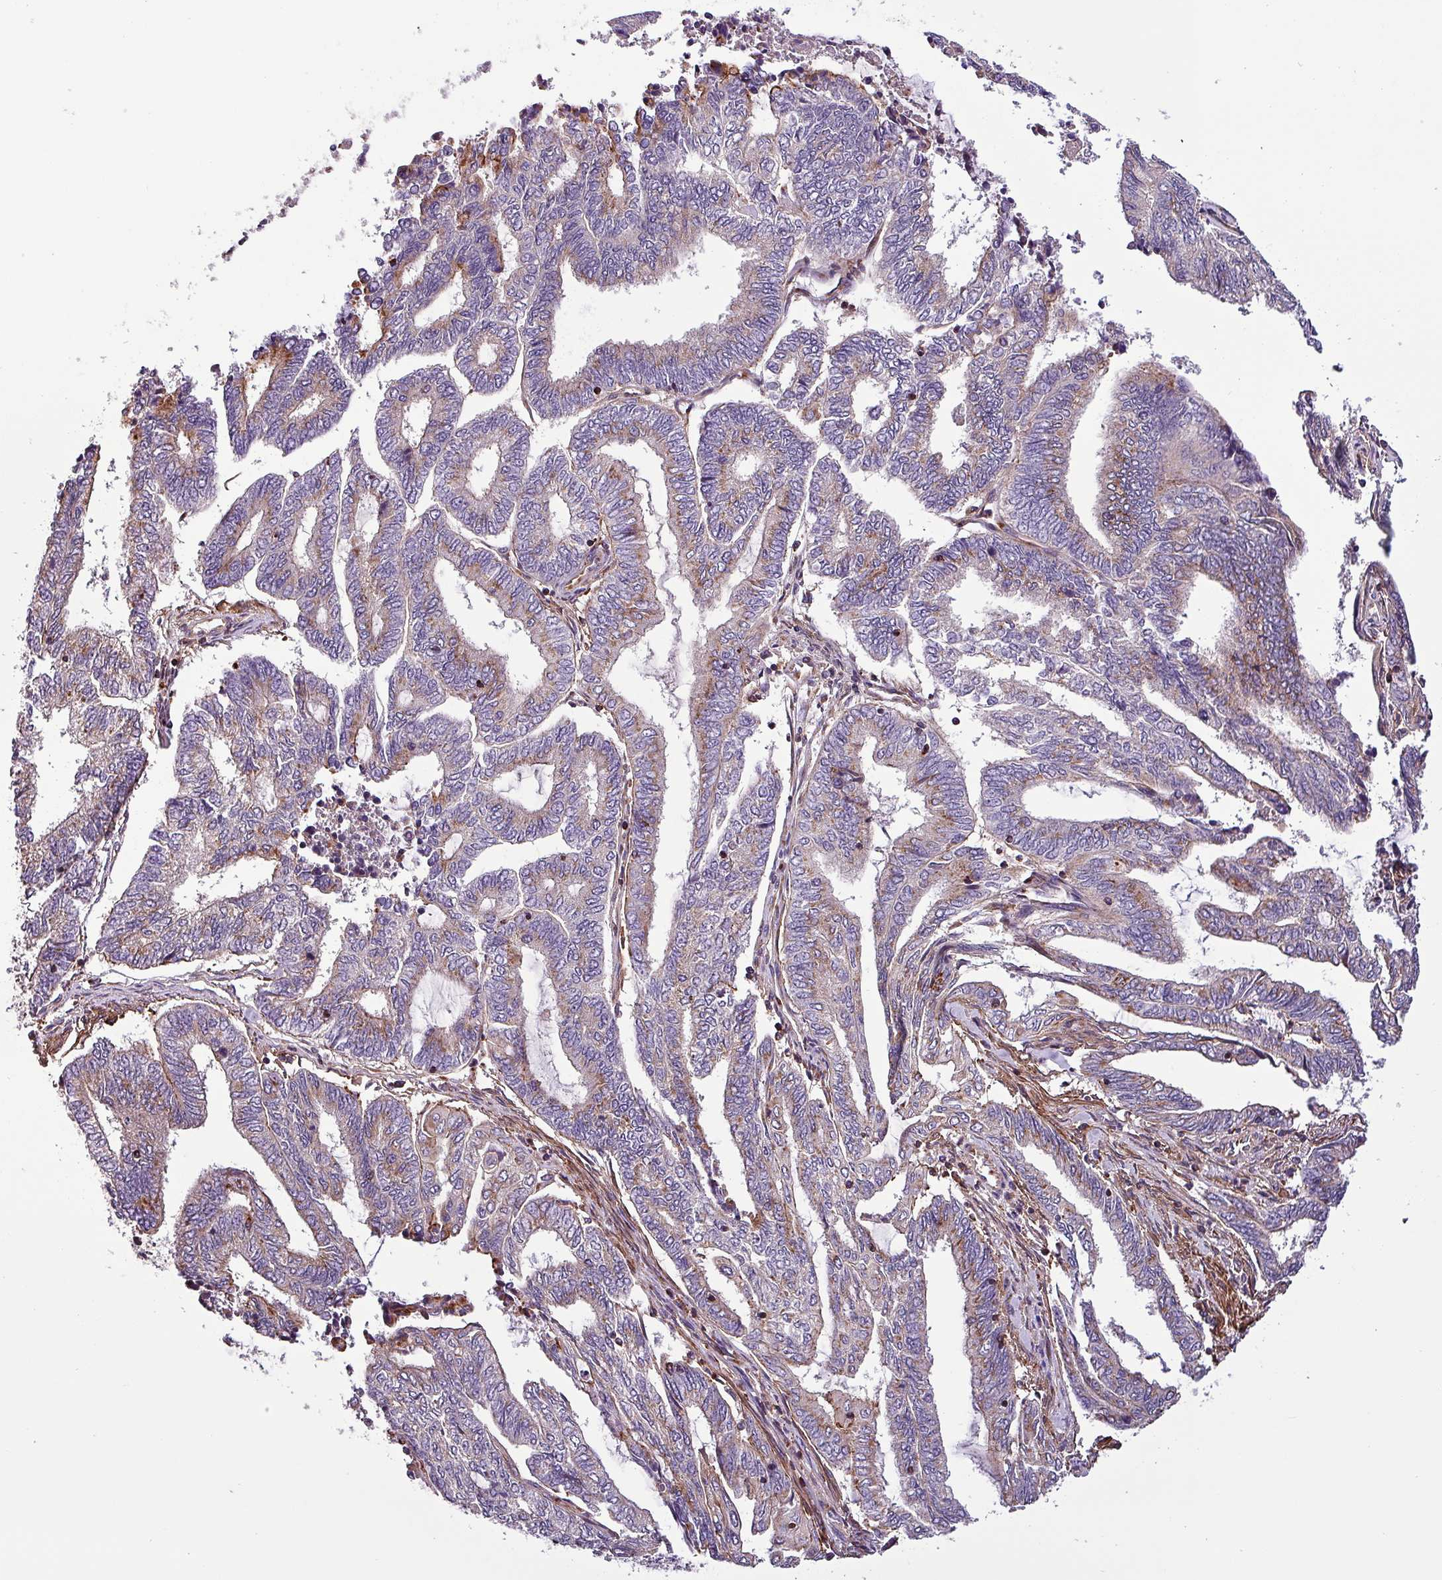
{"staining": {"intensity": "weak", "quantity": "25%-75%", "location": "cytoplasmic/membranous"}, "tissue": "endometrial cancer", "cell_type": "Tumor cells", "image_type": "cancer", "snomed": [{"axis": "morphology", "description": "Adenocarcinoma, NOS"}, {"axis": "topography", "description": "Uterus"}, {"axis": "topography", "description": "Endometrium"}], "caption": "Adenocarcinoma (endometrial) stained for a protein shows weak cytoplasmic/membranous positivity in tumor cells.", "gene": "VAMP4", "patient": {"sex": "female", "age": 70}}